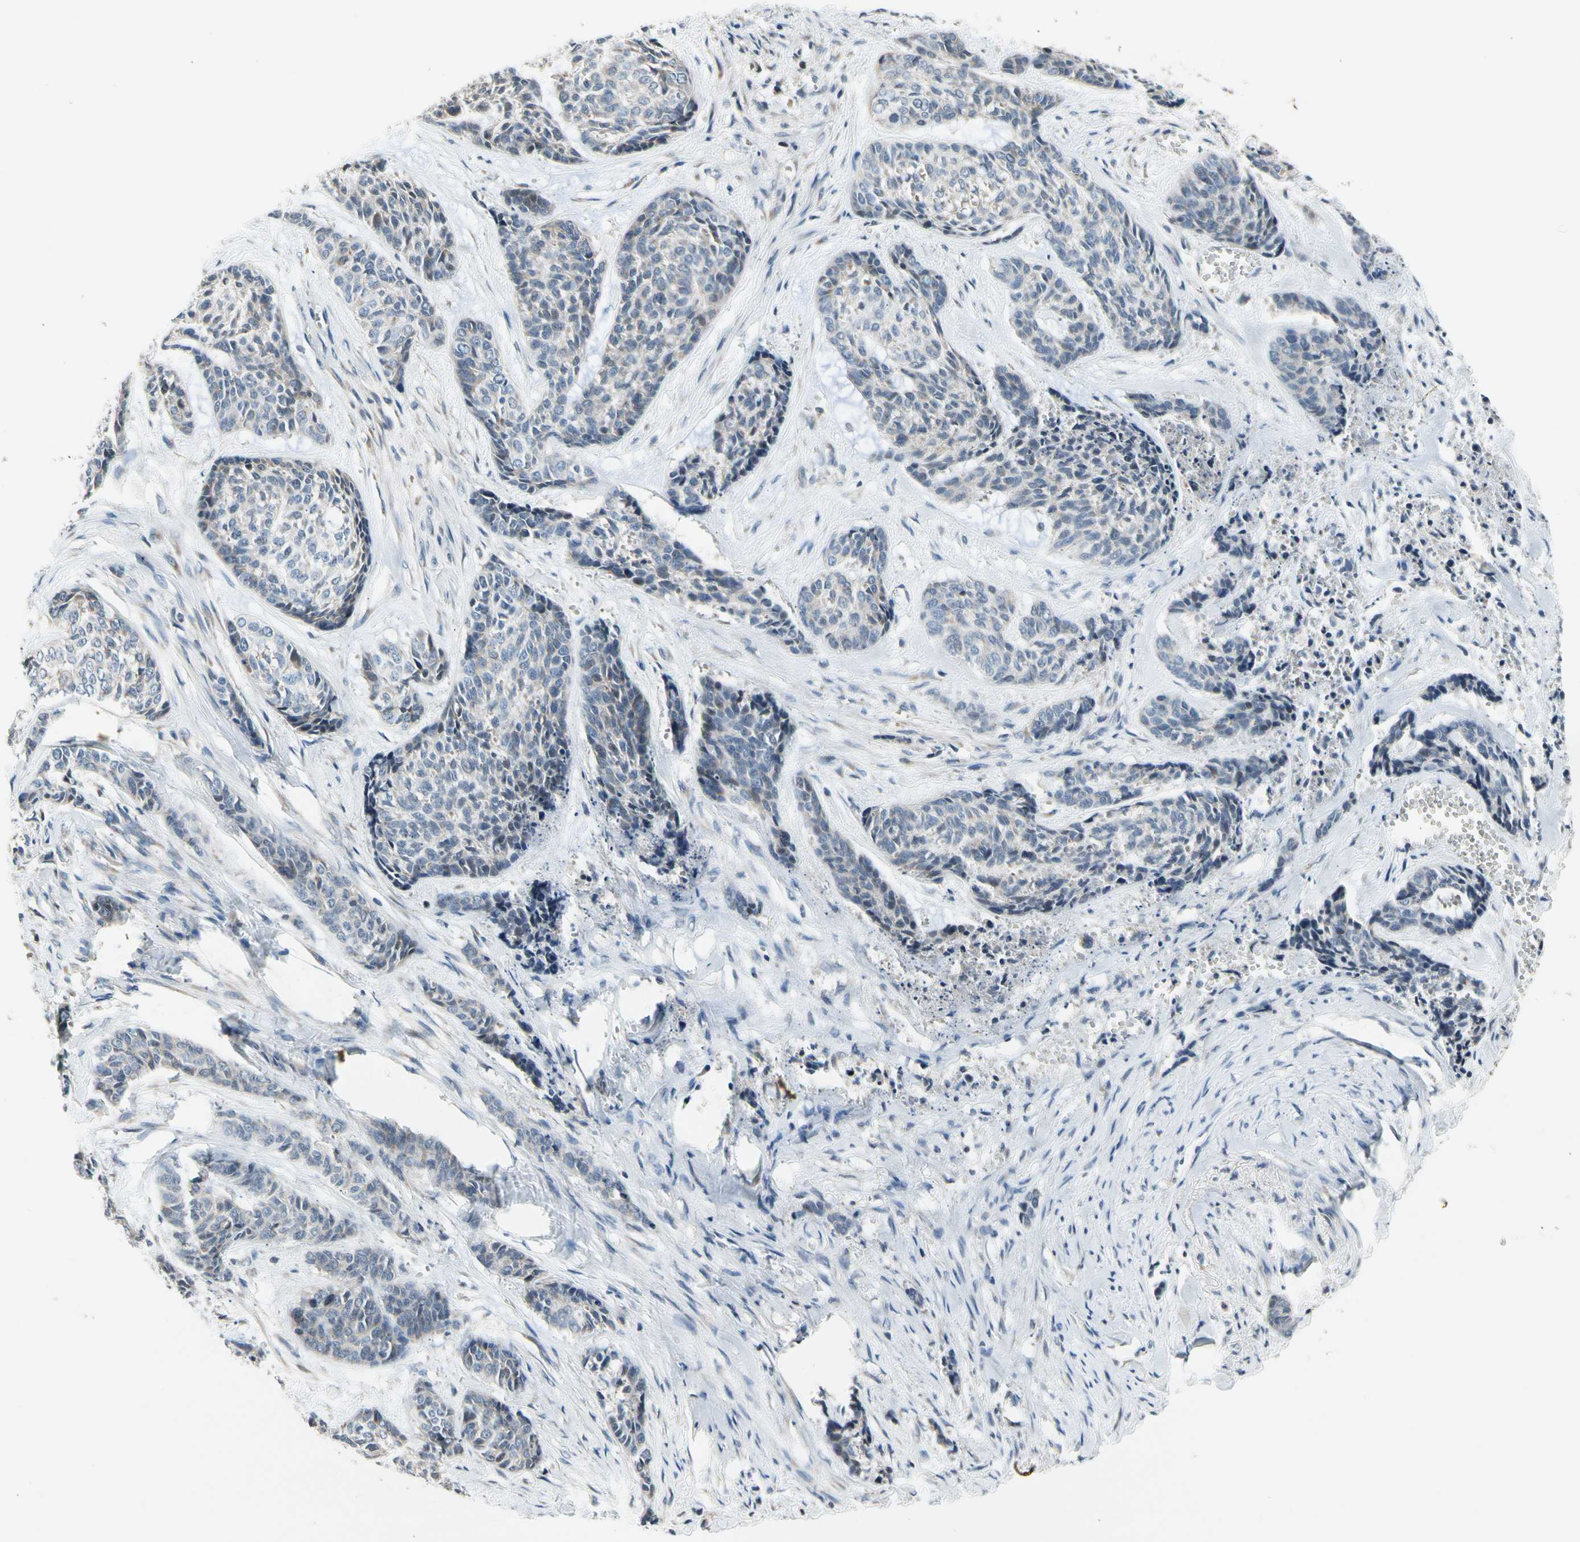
{"staining": {"intensity": "negative", "quantity": "none", "location": "none"}, "tissue": "skin cancer", "cell_type": "Tumor cells", "image_type": "cancer", "snomed": [{"axis": "morphology", "description": "Basal cell carcinoma"}, {"axis": "topography", "description": "Skin"}], "caption": "Tumor cells are negative for brown protein staining in skin basal cell carcinoma.", "gene": "SOX30", "patient": {"sex": "female", "age": 64}}